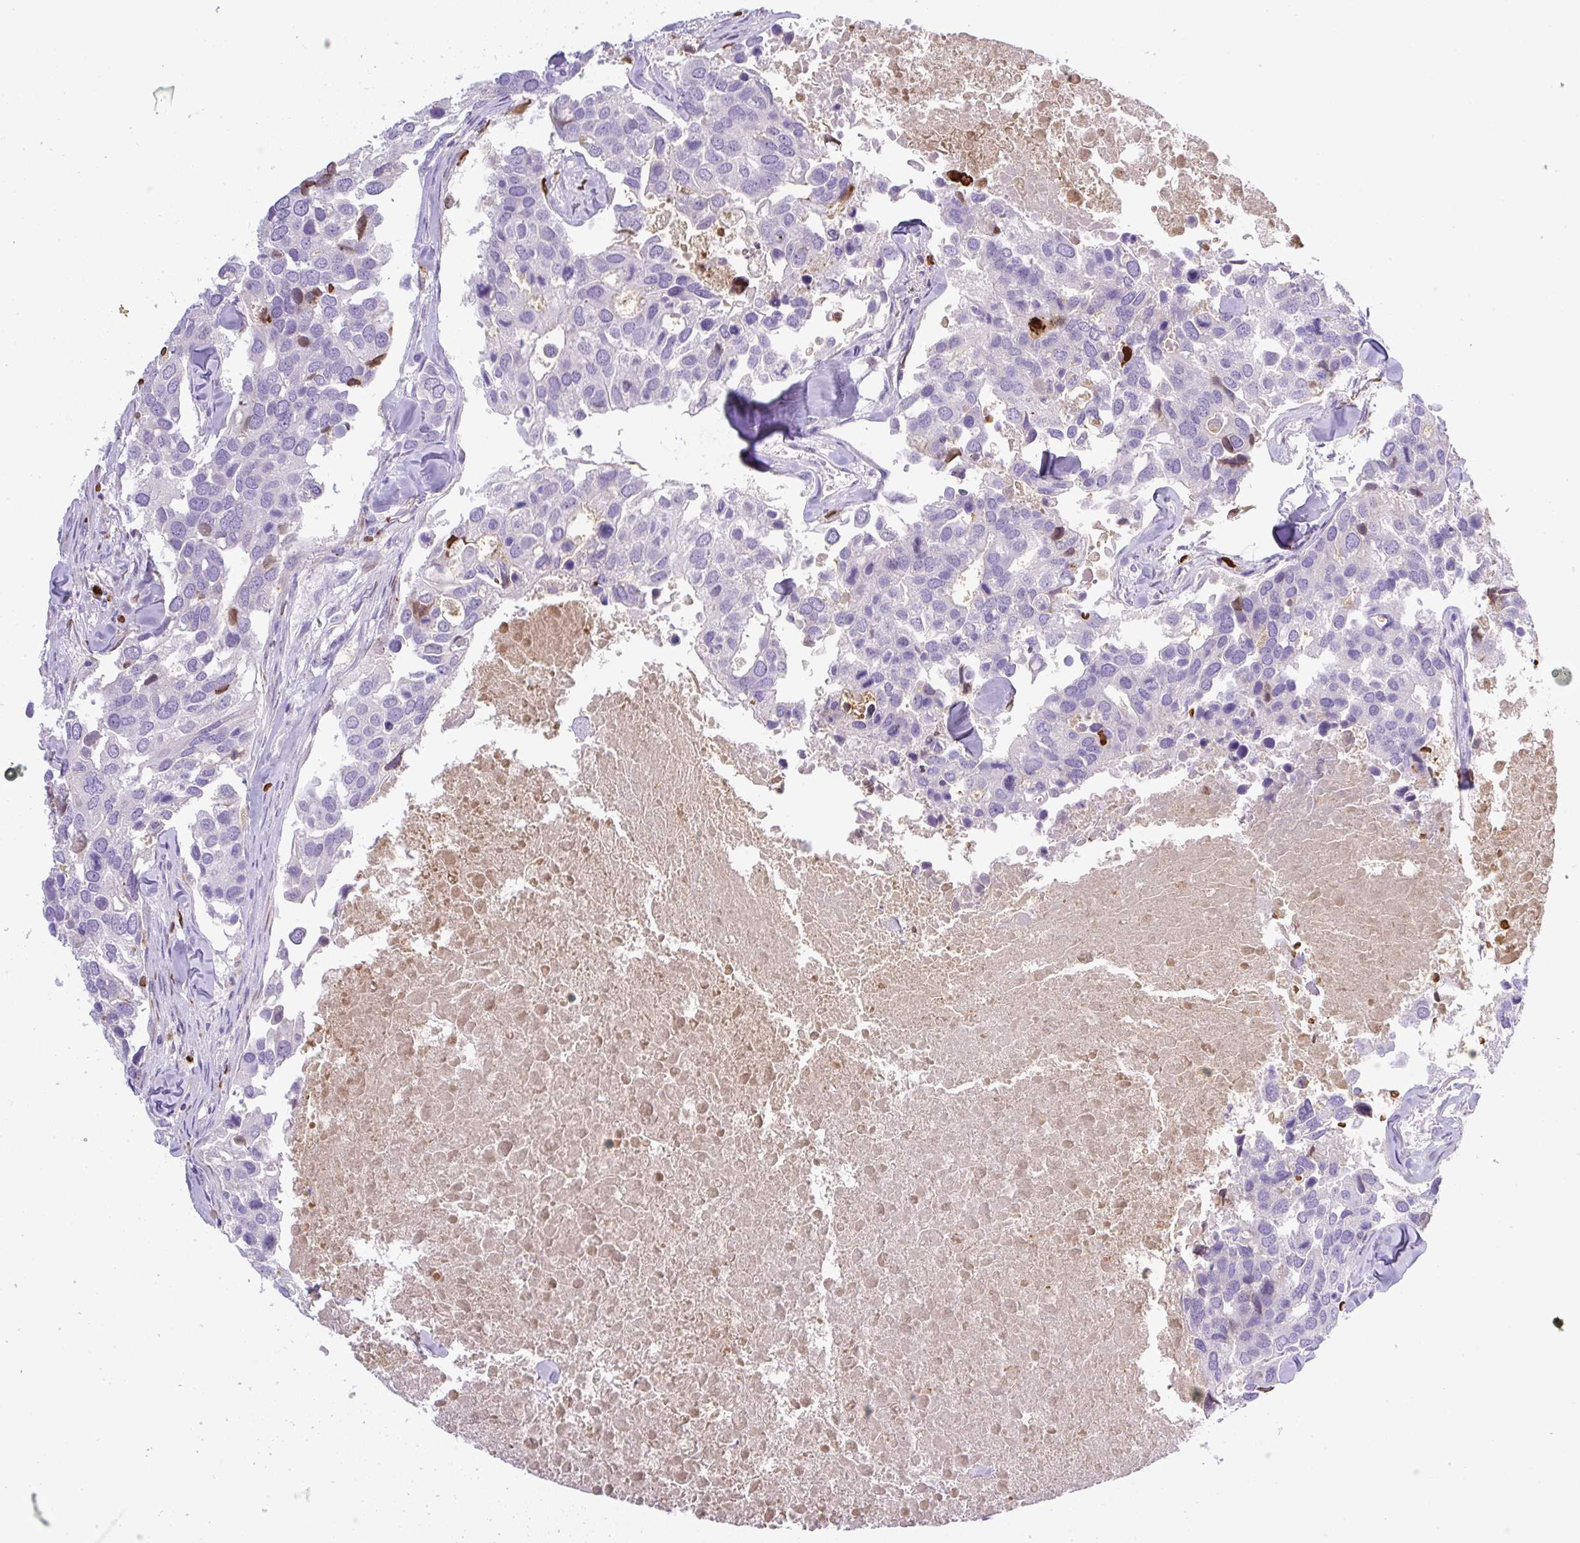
{"staining": {"intensity": "negative", "quantity": "none", "location": "none"}, "tissue": "breast cancer", "cell_type": "Tumor cells", "image_type": "cancer", "snomed": [{"axis": "morphology", "description": "Duct carcinoma"}, {"axis": "topography", "description": "Breast"}], "caption": "Immunohistochemistry of human breast cancer (invasive ductal carcinoma) demonstrates no positivity in tumor cells. The staining was performed using DAB to visualize the protein expression in brown, while the nuclei were stained in blue with hematoxylin (Magnification: 20x).", "gene": "PIP5KL1", "patient": {"sex": "female", "age": 83}}